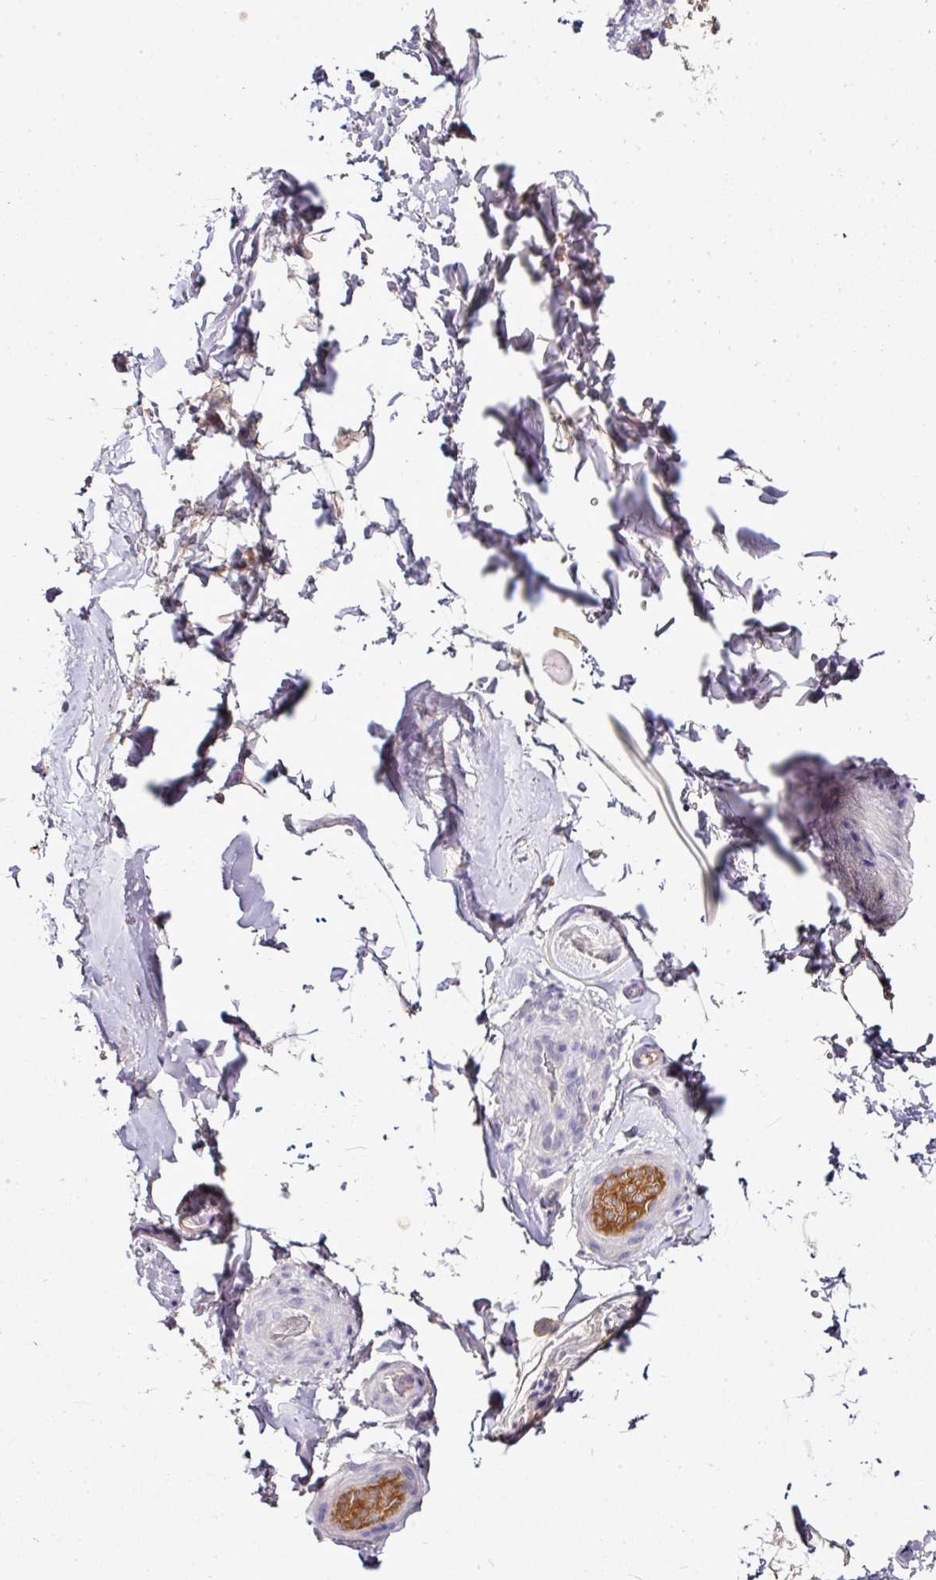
{"staining": {"intensity": "weak", "quantity": ">75%", "location": "cytoplasmic/membranous"}, "tissue": "adipose tissue", "cell_type": "Adipocytes", "image_type": "normal", "snomed": [{"axis": "morphology", "description": "Normal tissue, NOS"}, {"axis": "topography", "description": "Vascular tissue"}, {"axis": "topography", "description": "Peripheral nerve tissue"}], "caption": "Protein expression analysis of normal human adipose tissue reveals weak cytoplasmic/membranous positivity in about >75% of adipocytes.", "gene": "CAB39L", "patient": {"sex": "male", "age": 41}}